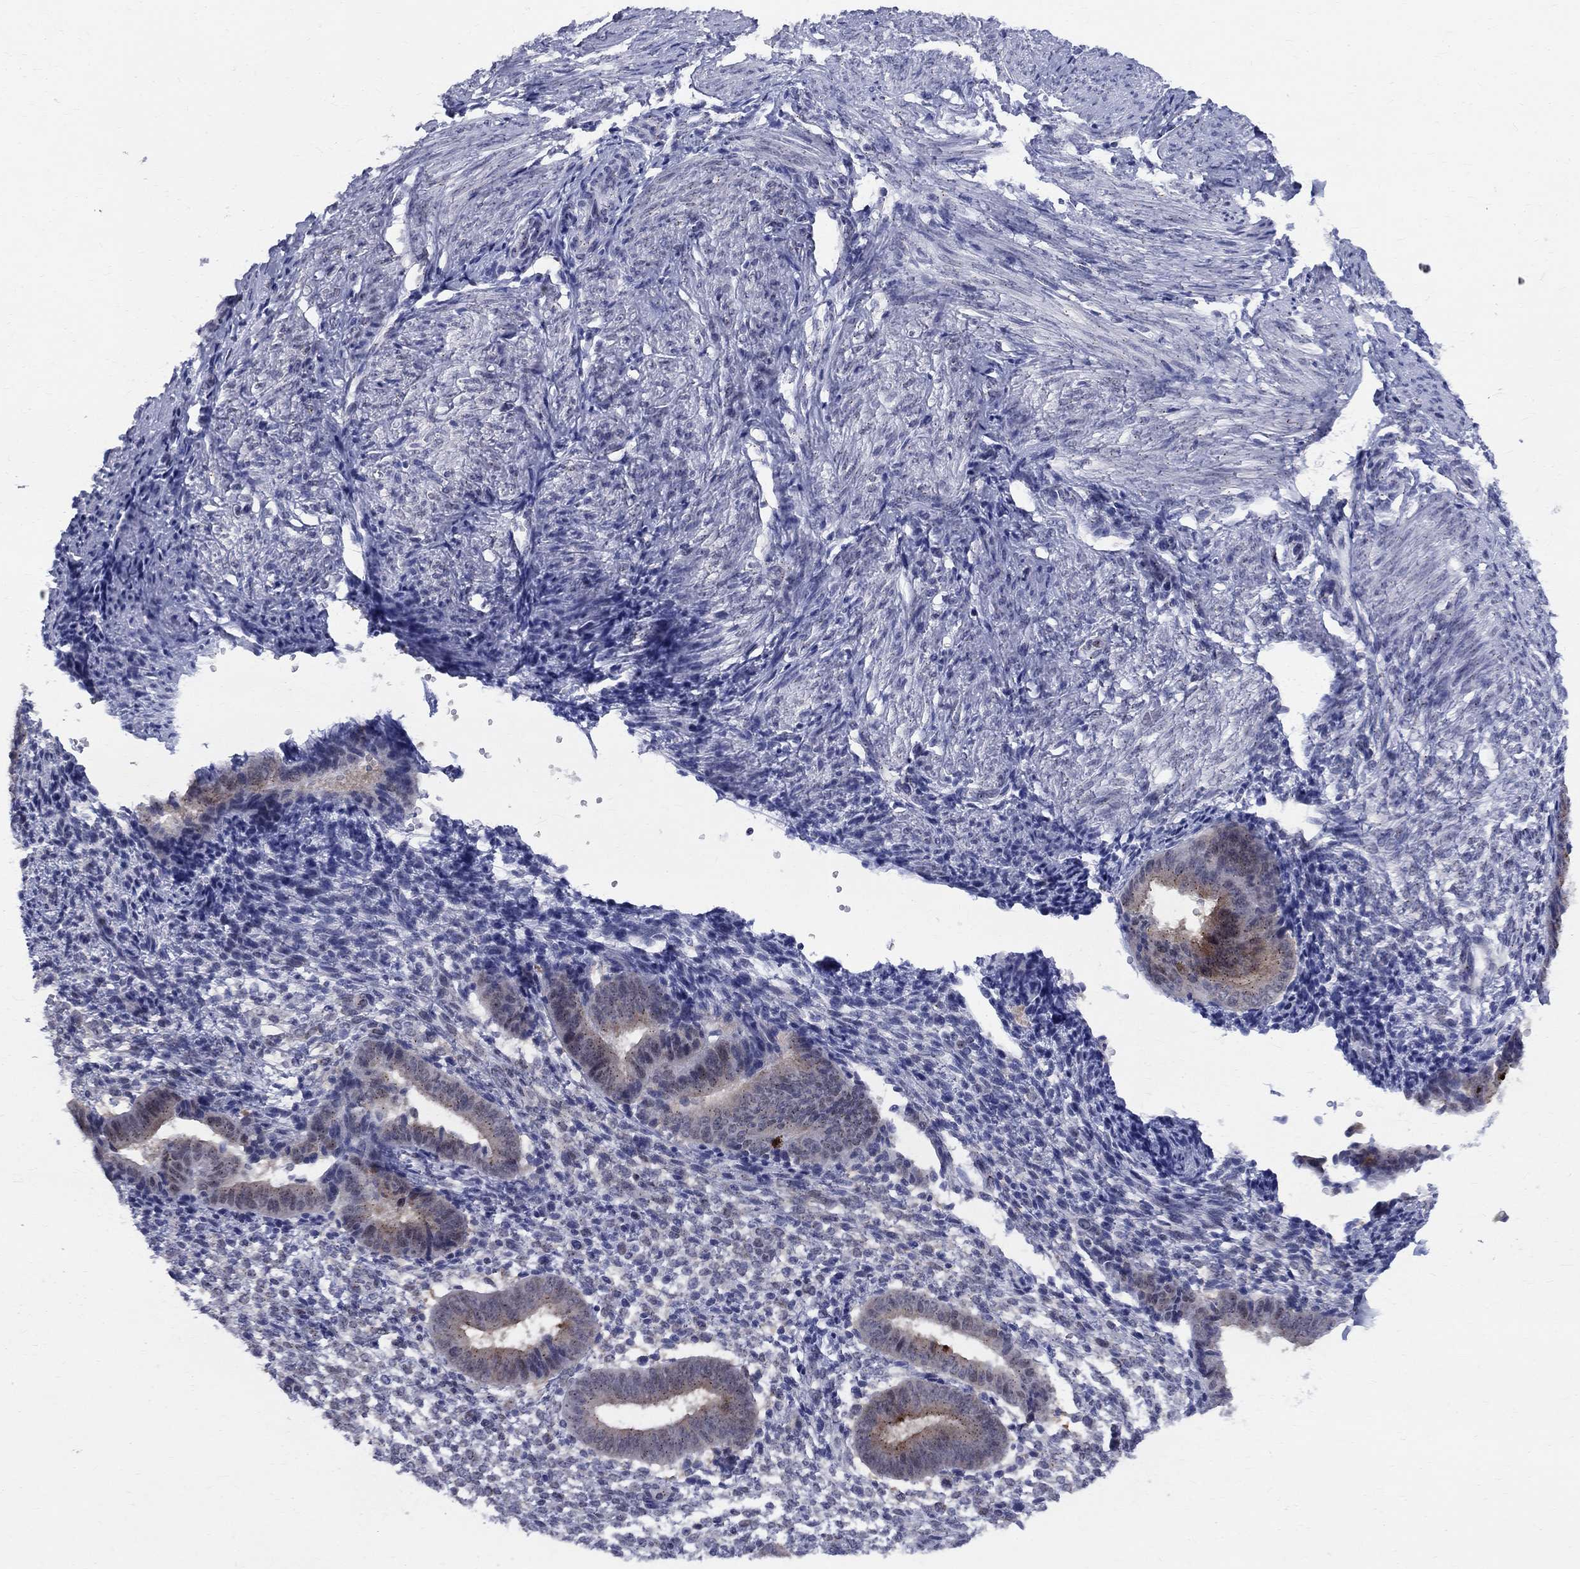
{"staining": {"intensity": "negative", "quantity": "none", "location": "none"}, "tissue": "endometrium", "cell_type": "Cells in endometrial stroma", "image_type": "normal", "snomed": [{"axis": "morphology", "description": "Normal tissue, NOS"}, {"axis": "topography", "description": "Endometrium"}], "caption": "Protein analysis of benign endometrium exhibits no significant staining in cells in endometrial stroma.", "gene": "CEP43", "patient": {"sex": "female", "age": 47}}